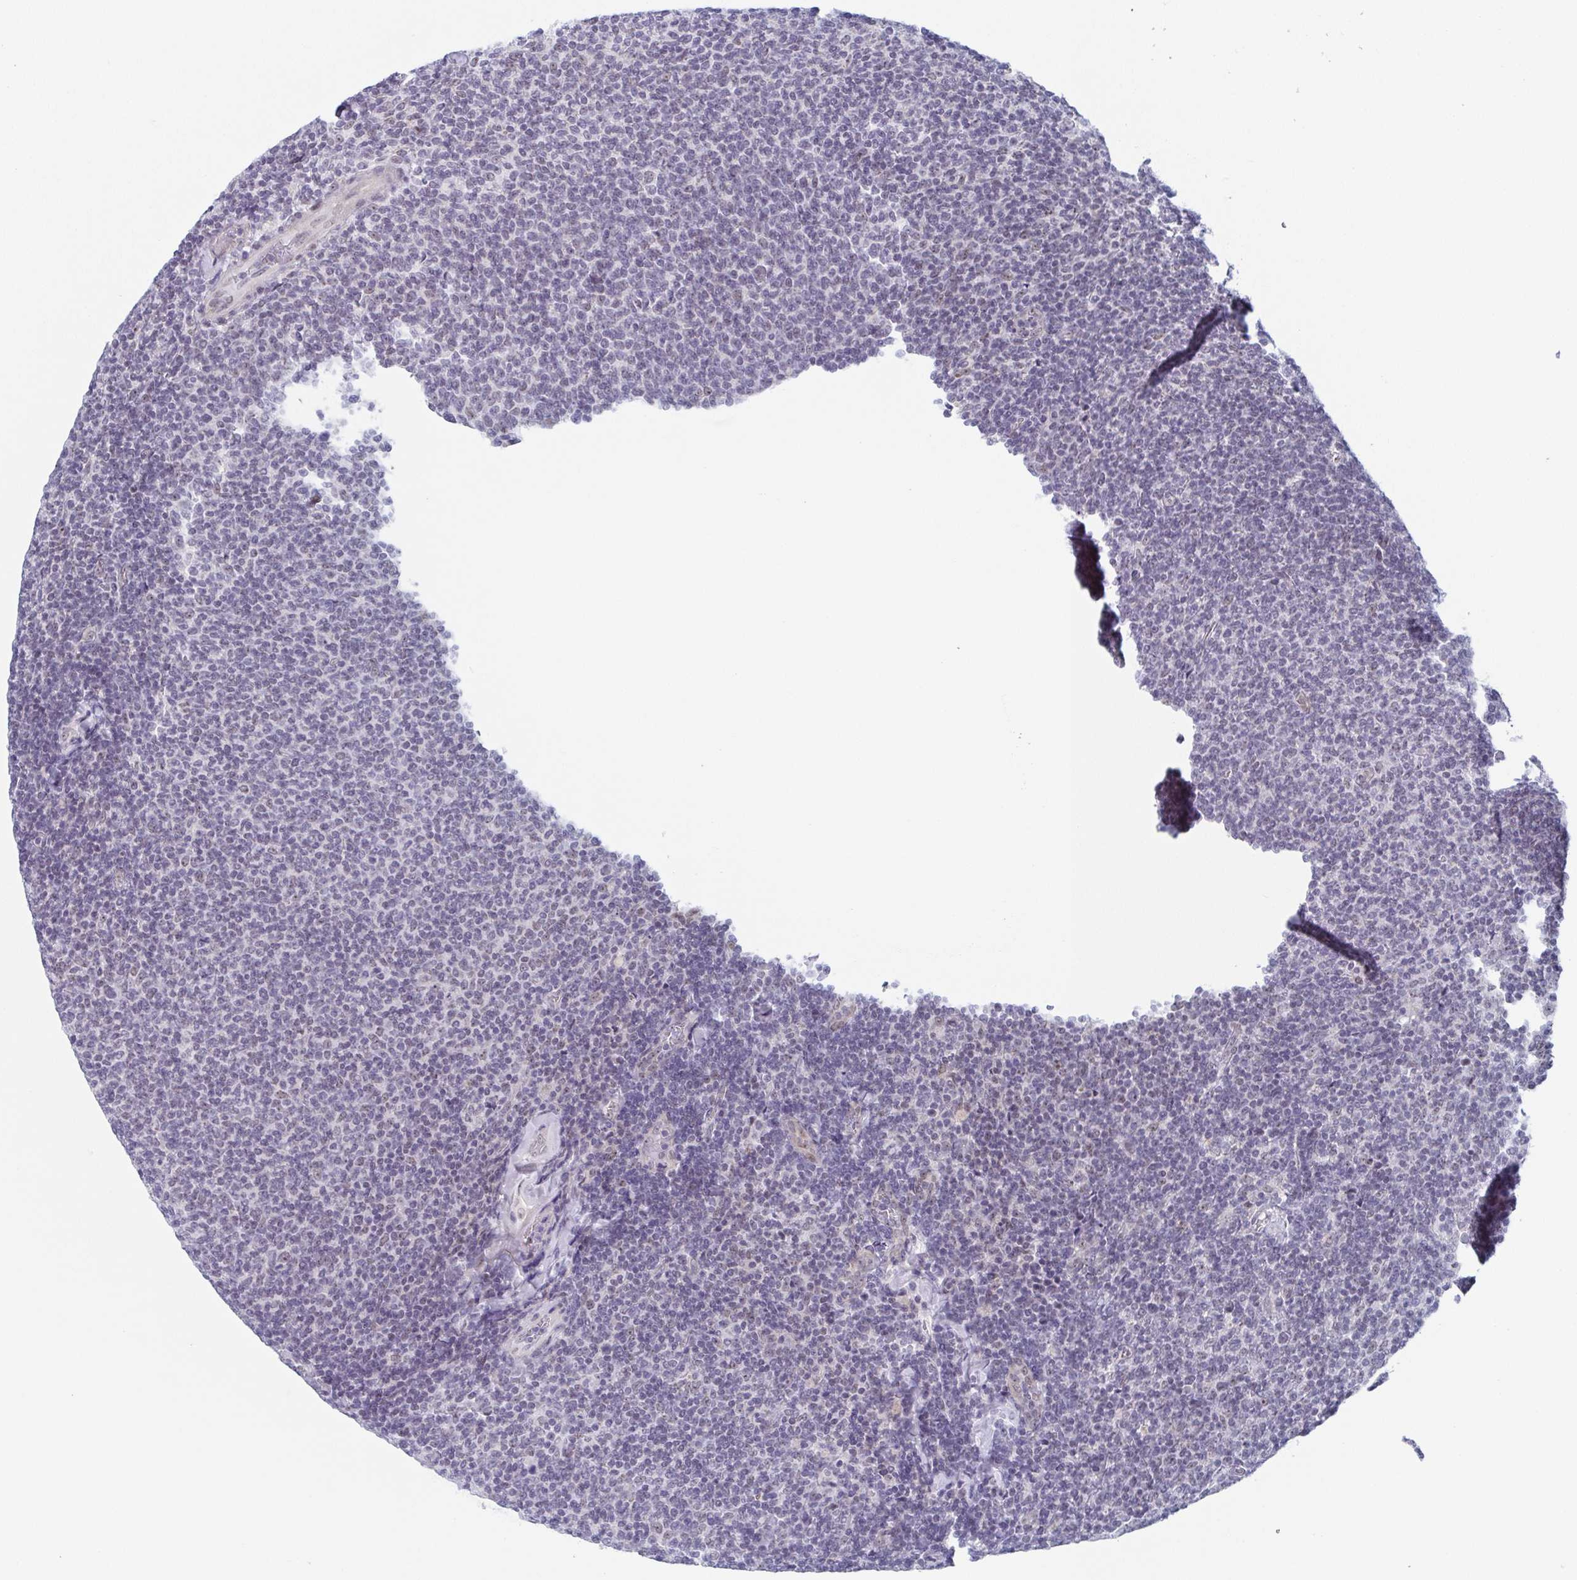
{"staining": {"intensity": "negative", "quantity": "none", "location": "none"}, "tissue": "lymphoma", "cell_type": "Tumor cells", "image_type": "cancer", "snomed": [{"axis": "morphology", "description": "Malignant lymphoma, non-Hodgkin's type, Low grade"}, {"axis": "topography", "description": "Lymph node"}], "caption": "Protein analysis of malignant lymphoma, non-Hodgkin's type (low-grade) displays no significant expression in tumor cells.", "gene": "EXOSC7", "patient": {"sex": "male", "age": 52}}